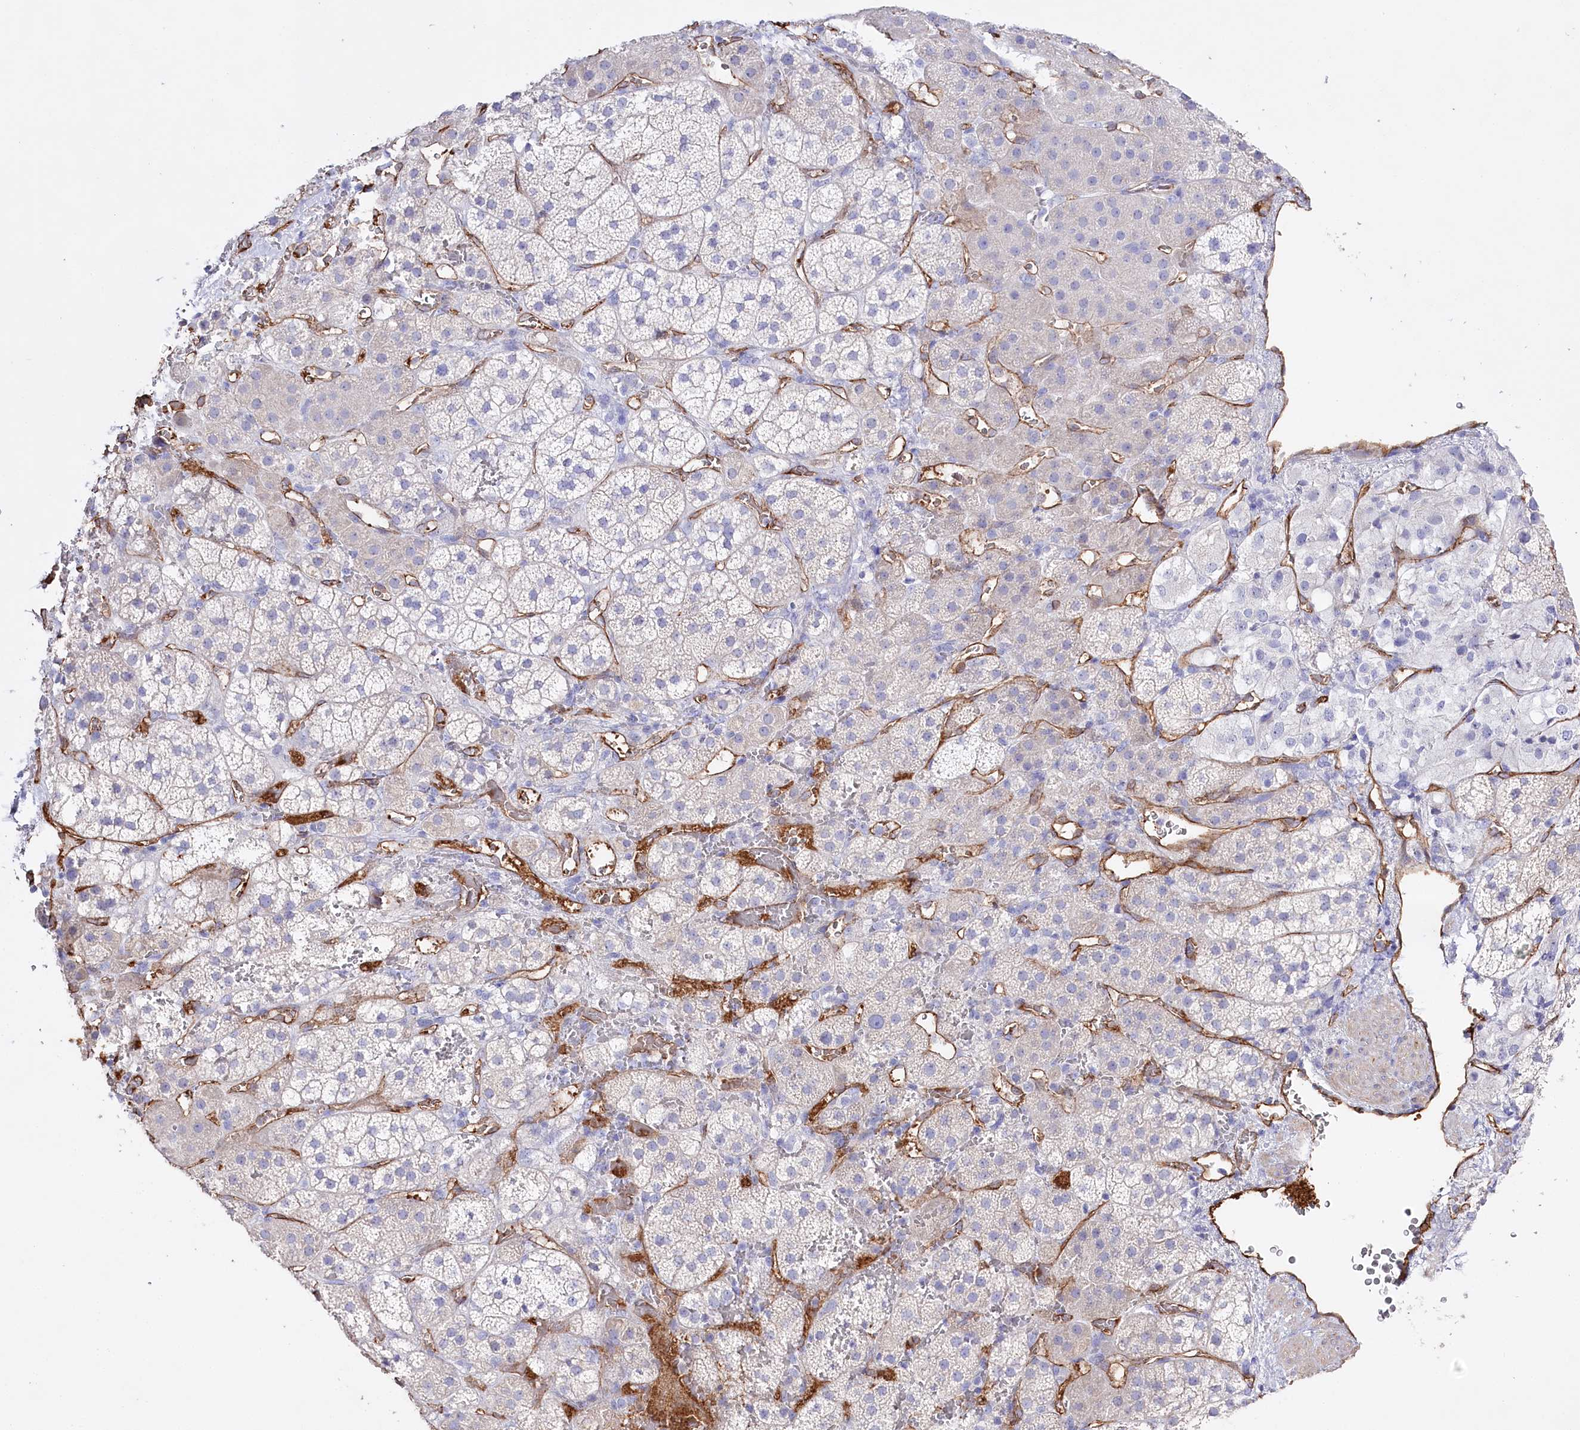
{"staining": {"intensity": "negative", "quantity": "none", "location": "none"}, "tissue": "adrenal gland", "cell_type": "Glandular cells", "image_type": "normal", "snomed": [{"axis": "morphology", "description": "Normal tissue, NOS"}, {"axis": "topography", "description": "Adrenal gland"}], "caption": "This is an IHC micrograph of benign human adrenal gland. There is no positivity in glandular cells.", "gene": "SLC39A10", "patient": {"sex": "female", "age": 44}}